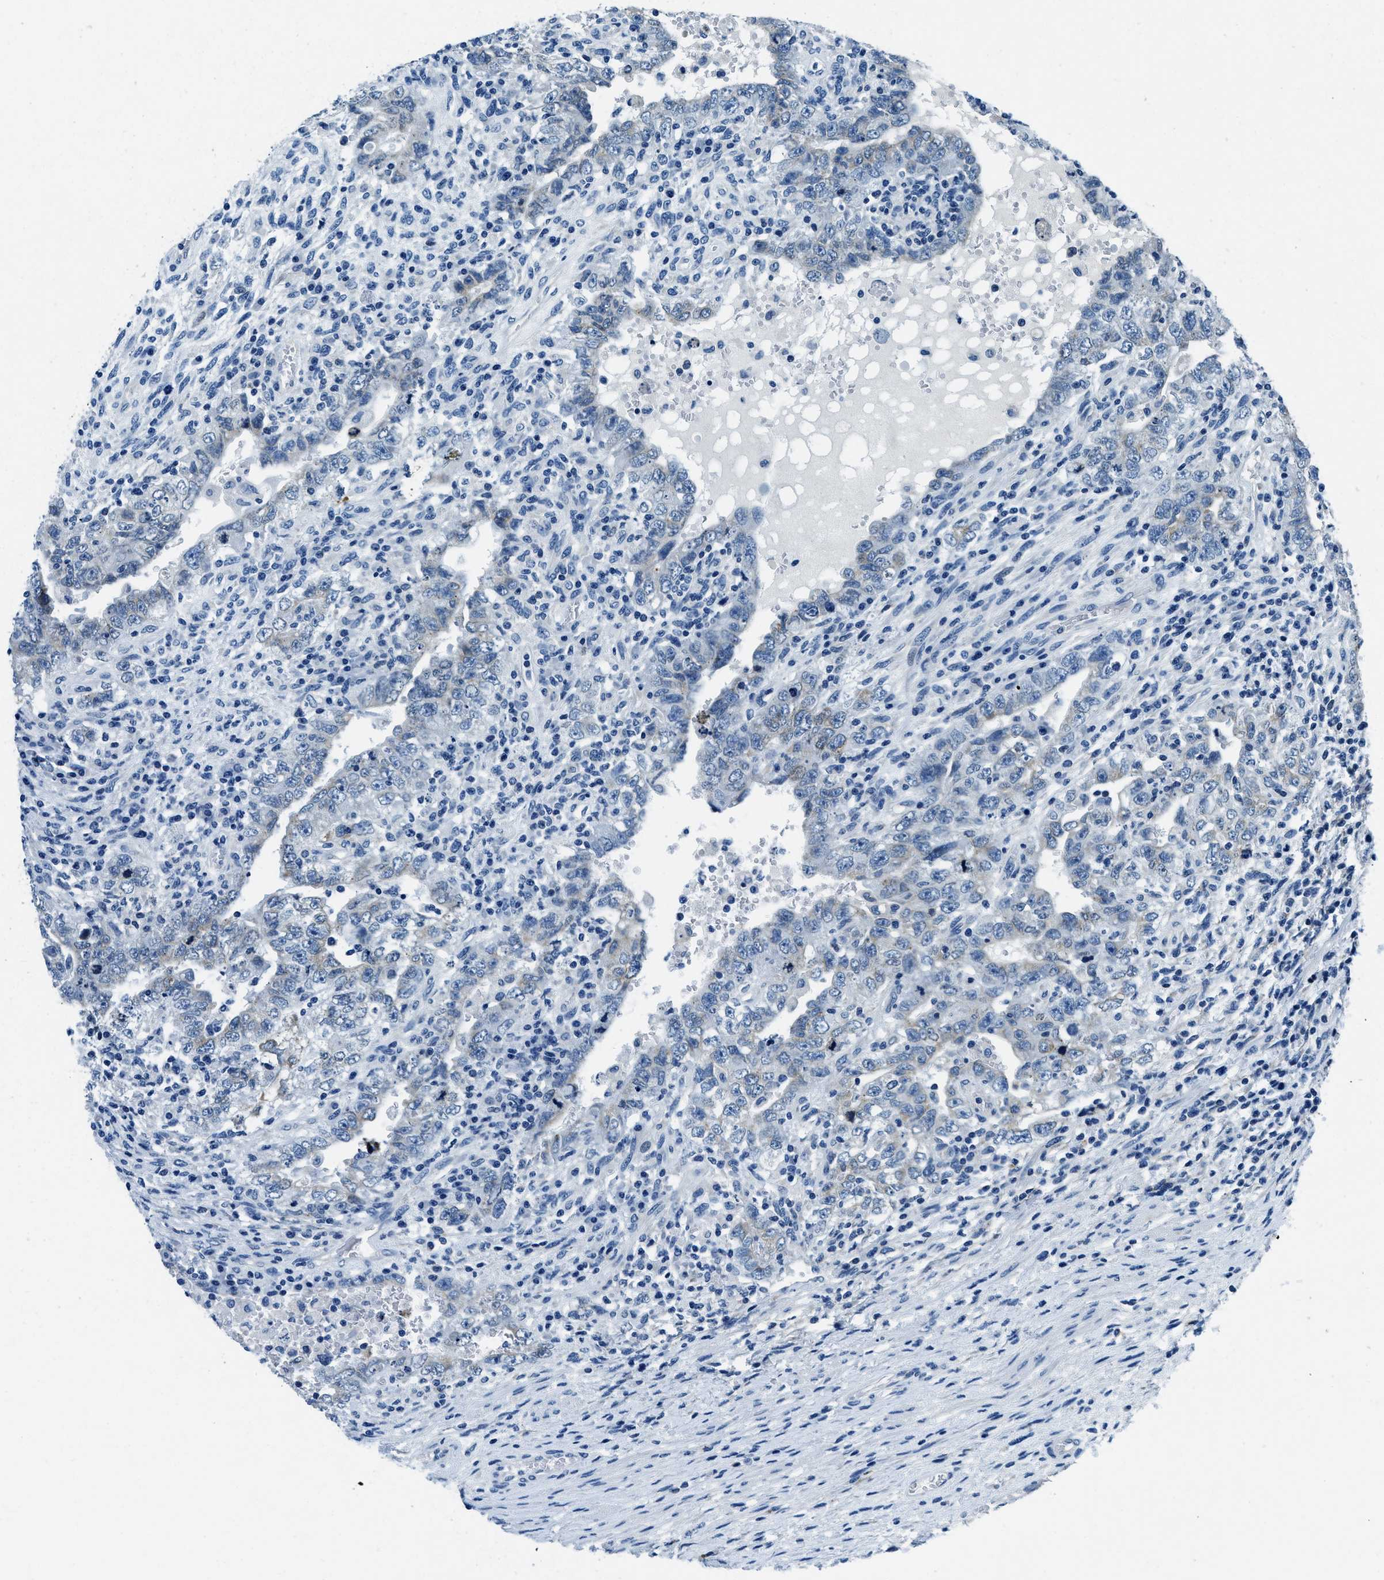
{"staining": {"intensity": "negative", "quantity": "none", "location": "none"}, "tissue": "testis cancer", "cell_type": "Tumor cells", "image_type": "cancer", "snomed": [{"axis": "morphology", "description": "Carcinoma, Embryonal, NOS"}, {"axis": "topography", "description": "Testis"}], "caption": "Human embryonal carcinoma (testis) stained for a protein using immunohistochemistry (IHC) exhibits no staining in tumor cells.", "gene": "UBAC2", "patient": {"sex": "male", "age": 26}}